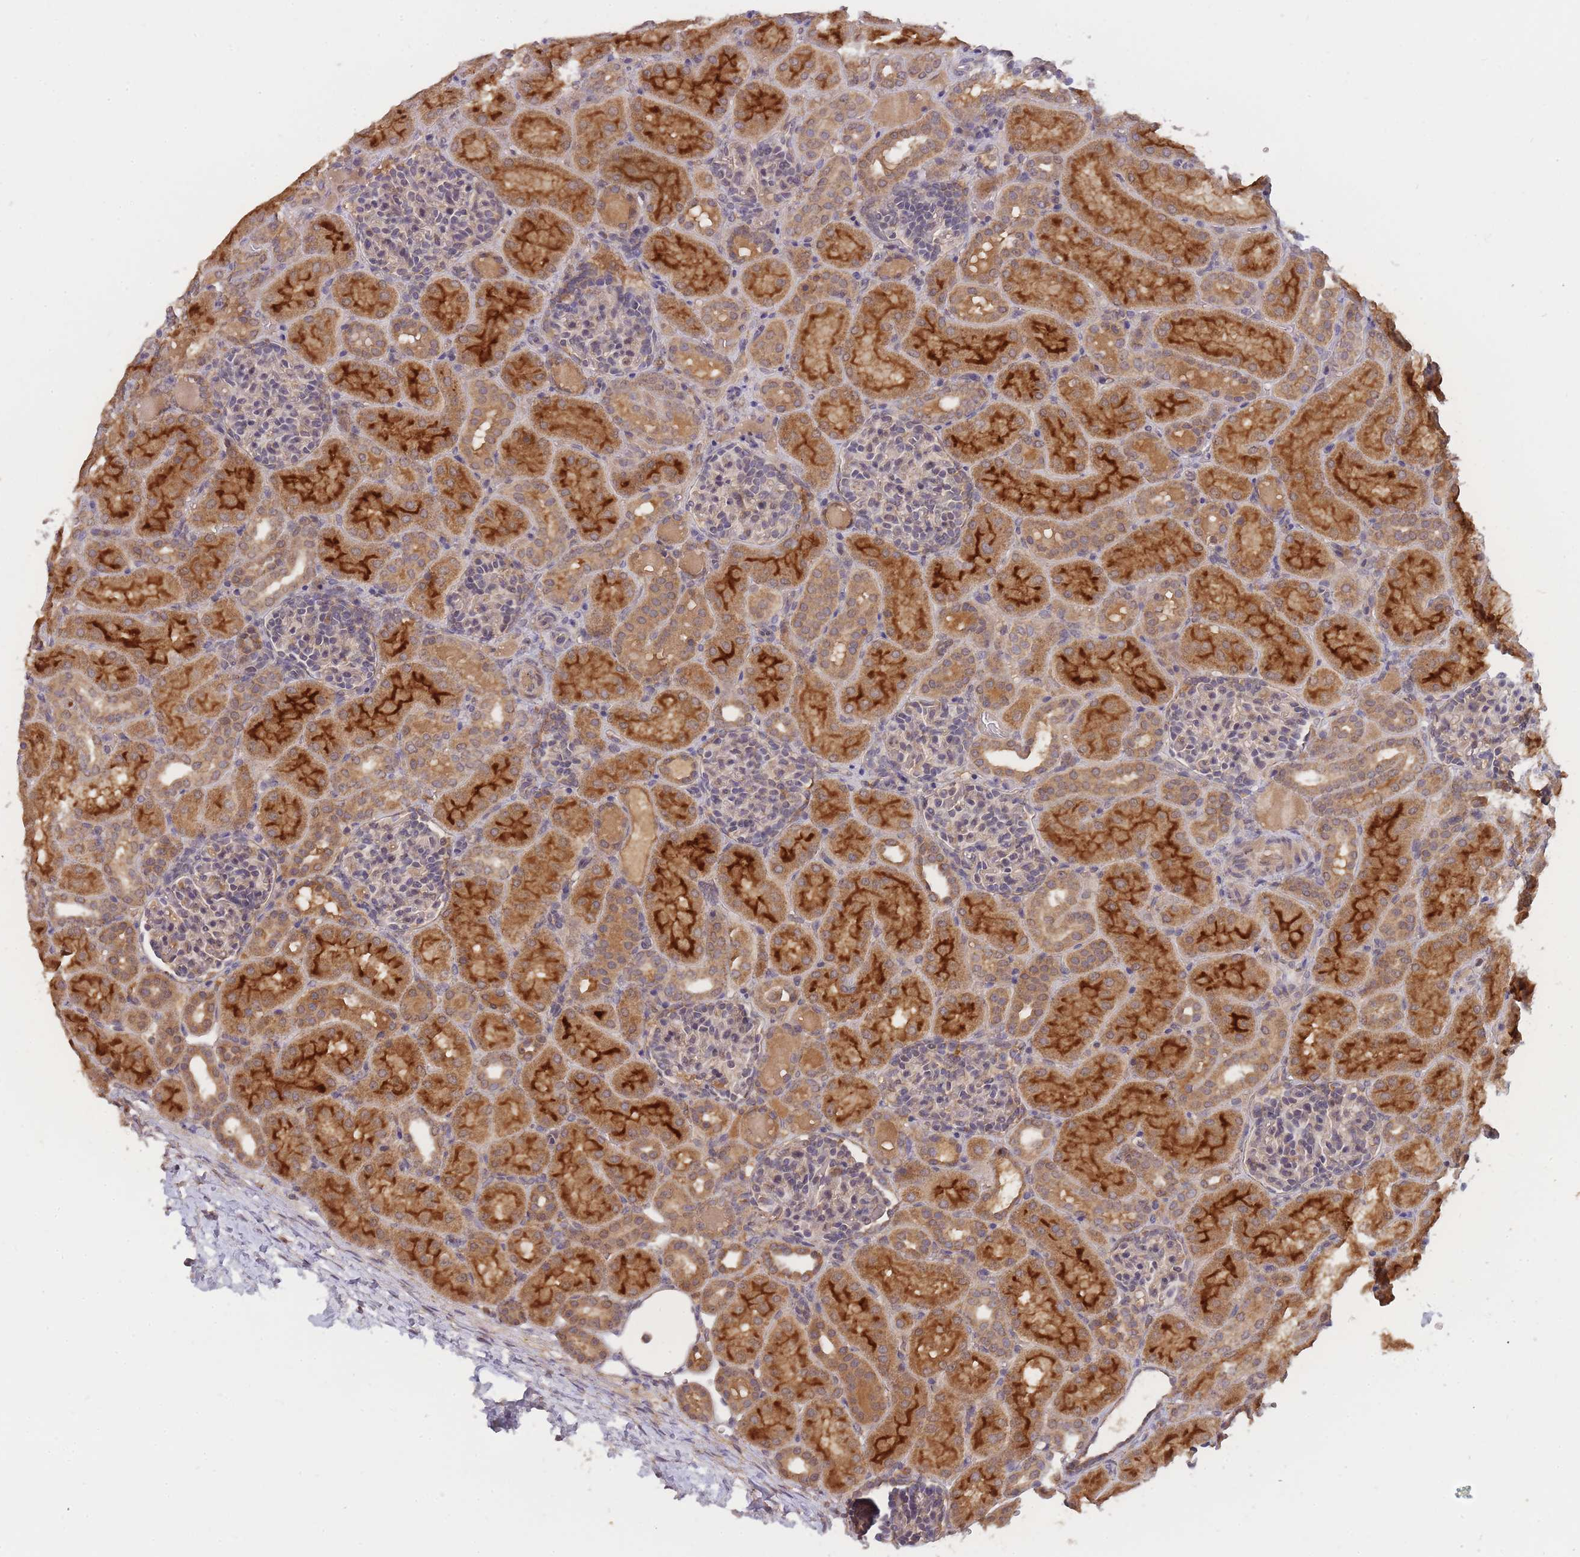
{"staining": {"intensity": "moderate", "quantity": "<25%", "location": "cytoplasmic/membranous"}, "tissue": "kidney", "cell_type": "Cells in glomeruli", "image_type": "normal", "snomed": [{"axis": "morphology", "description": "Normal tissue, NOS"}, {"axis": "topography", "description": "Kidney"}], "caption": "Immunohistochemistry histopathology image of normal kidney: kidney stained using immunohistochemistry shows low levels of moderate protein expression localized specifically in the cytoplasmic/membranous of cells in glomeruli, appearing as a cytoplasmic/membranous brown color.", "gene": "PIP4P1", "patient": {"sex": "male", "age": 1}}